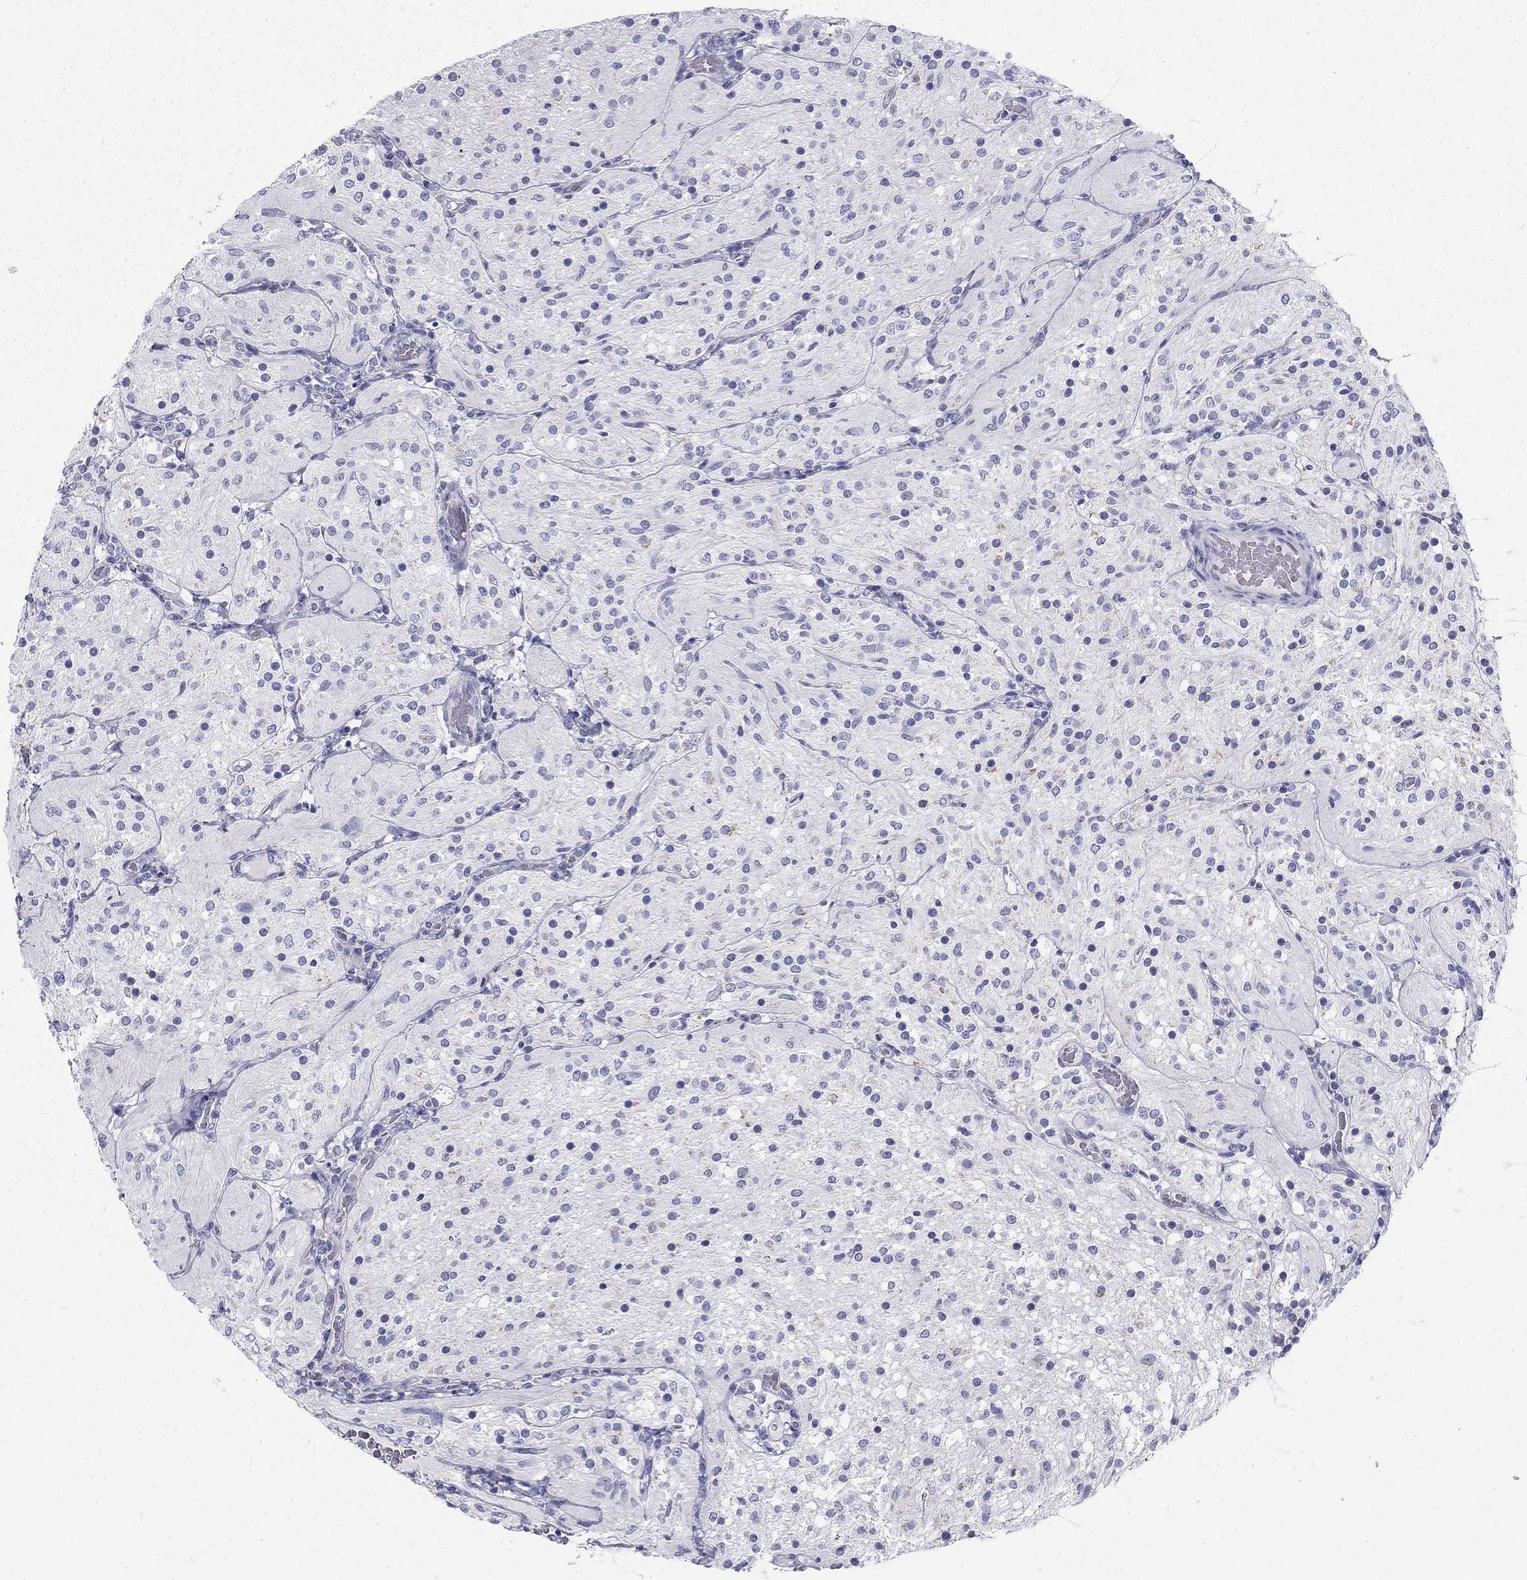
{"staining": {"intensity": "negative", "quantity": "none", "location": "none"}, "tissue": "glioma", "cell_type": "Tumor cells", "image_type": "cancer", "snomed": [{"axis": "morphology", "description": "Glioma, malignant, Low grade"}, {"axis": "topography", "description": "Brain"}], "caption": "DAB immunohistochemical staining of low-grade glioma (malignant) reveals no significant positivity in tumor cells.", "gene": "ZP2", "patient": {"sex": "male", "age": 3}}